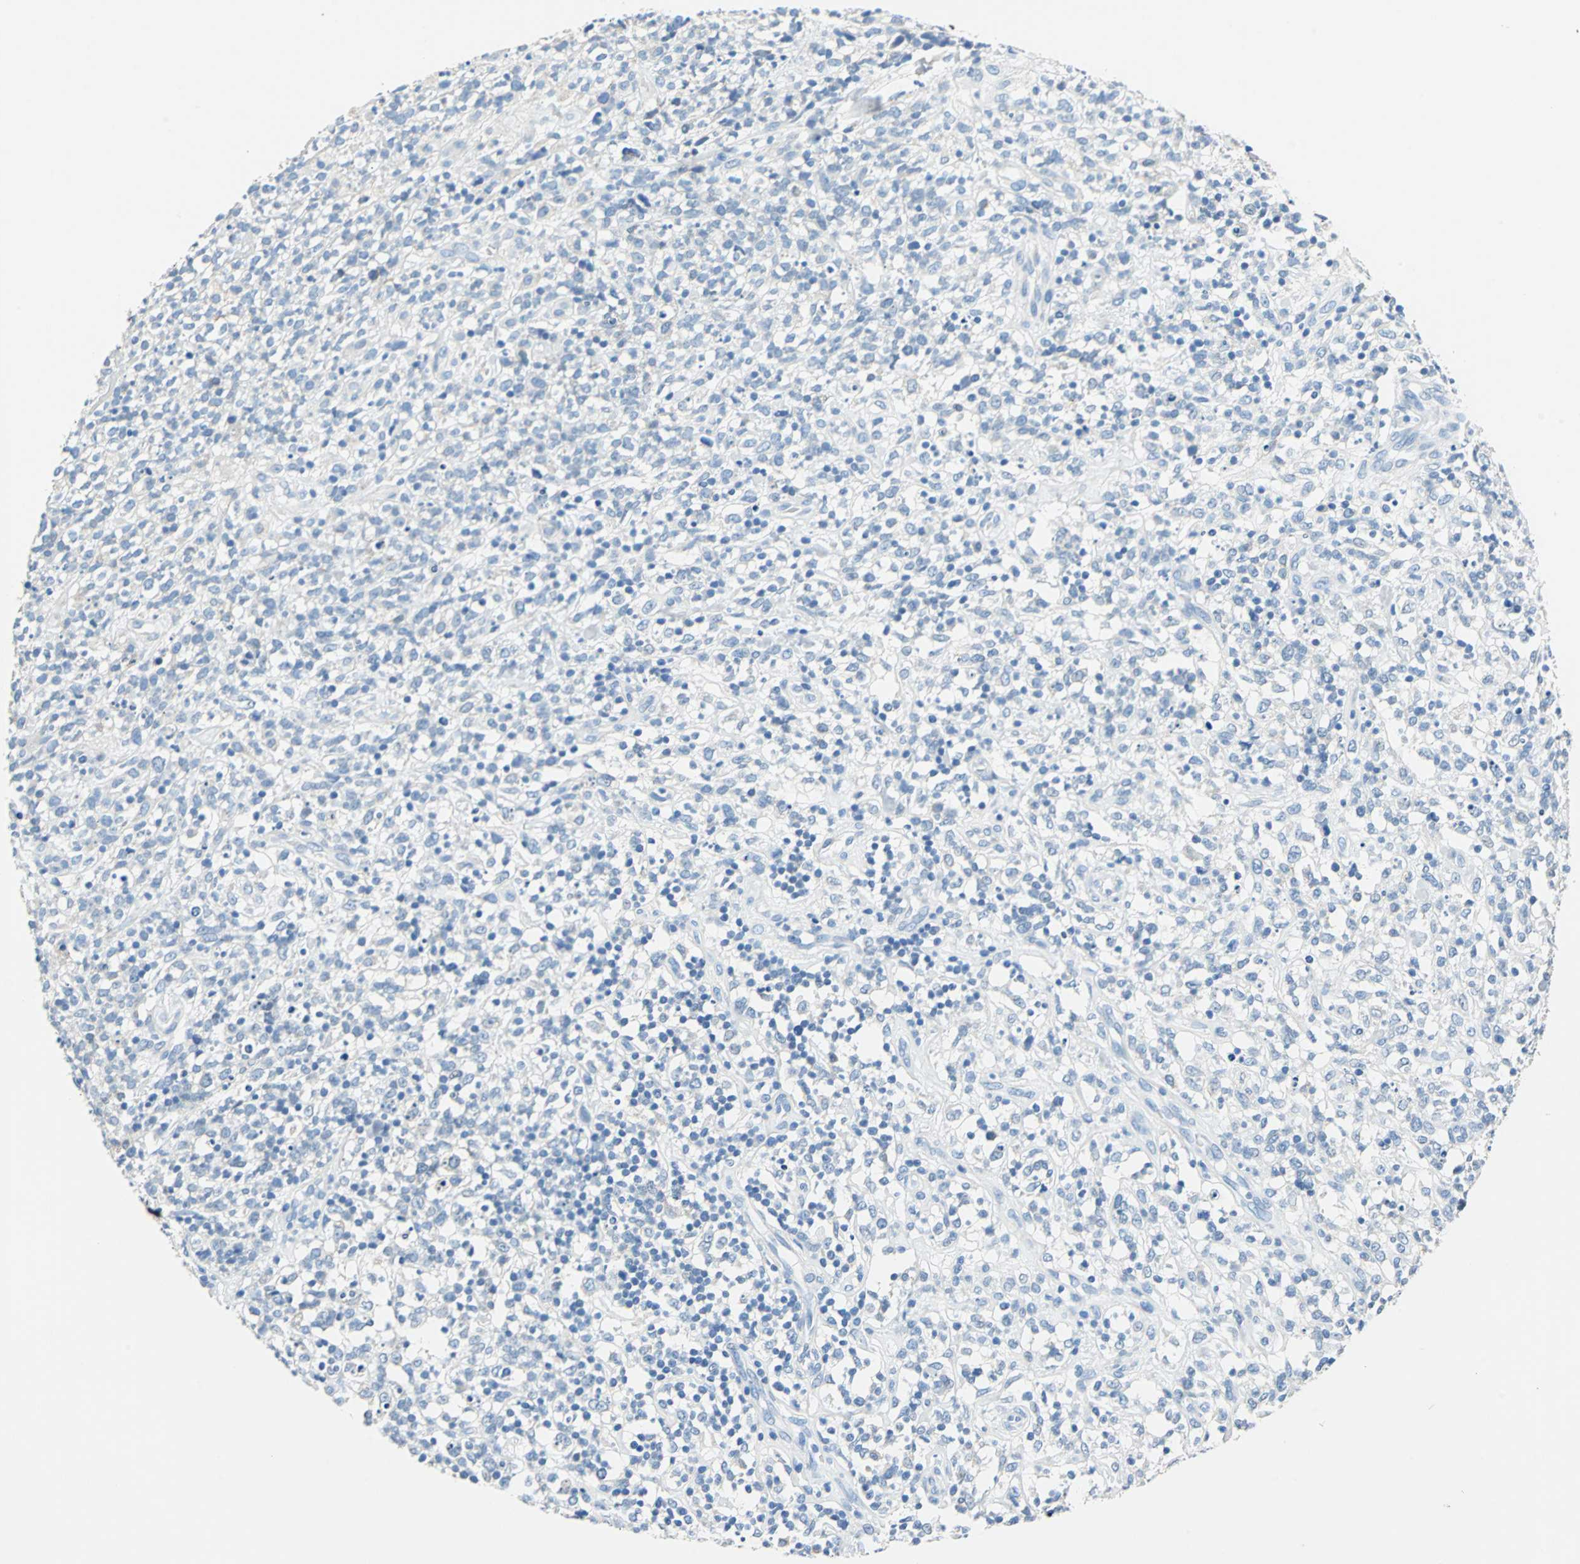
{"staining": {"intensity": "negative", "quantity": "none", "location": "none"}, "tissue": "lymphoma", "cell_type": "Tumor cells", "image_type": "cancer", "snomed": [{"axis": "morphology", "description": "Malignant lymphoma, non-Hodgkin's type, High grade"}, {"axis": "topography", "description": "Lymph node"}], "caption": "DAB (3,3'-diaminobenzidine) immunohistochemical staining of lymphoma reveals no significant expression in tumor cells.", "gene": "TEX264", "patient": {"sex": "female", "age": 73}}